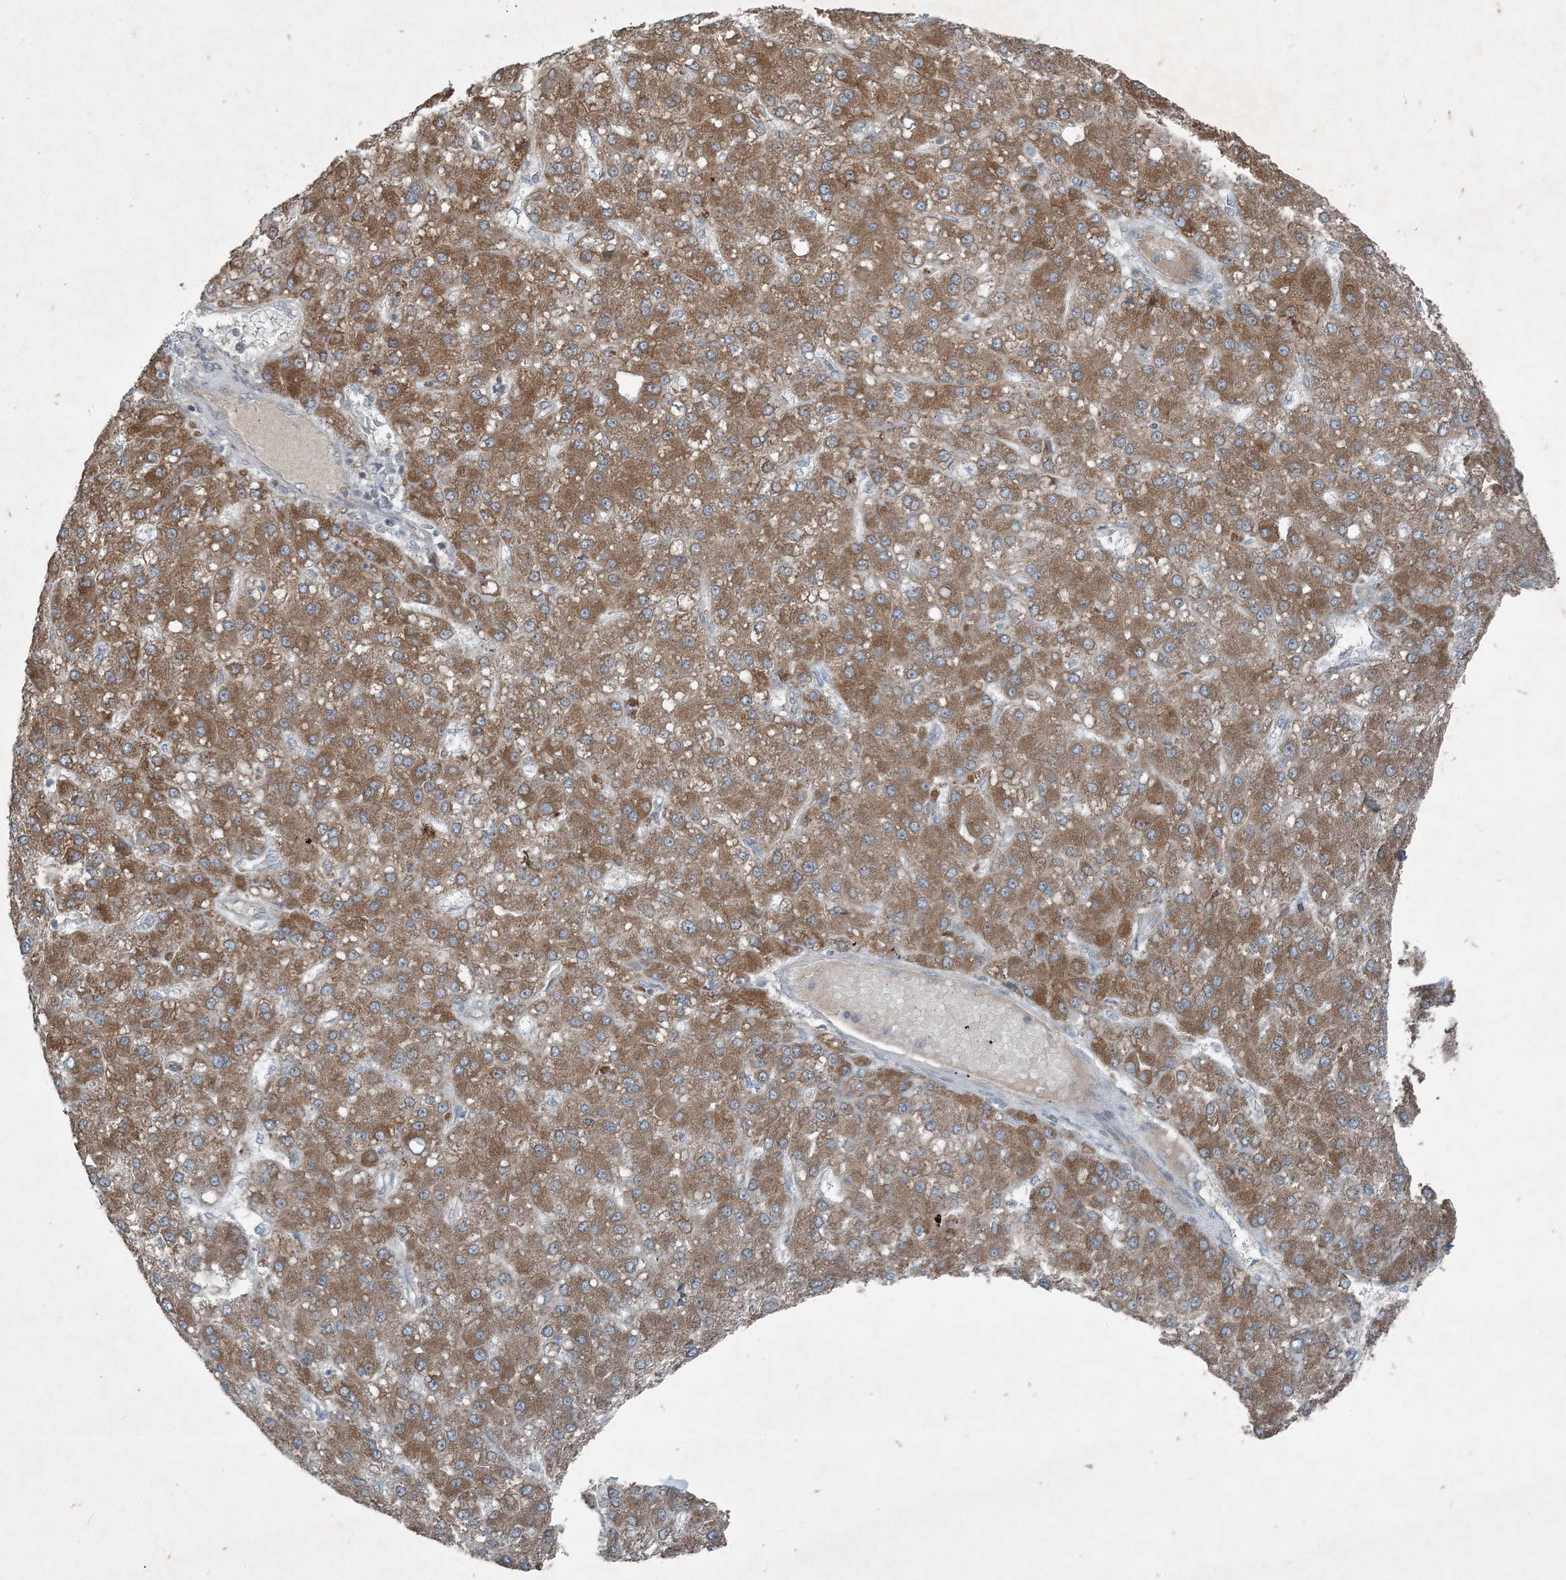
{"staining": {"intensity": "moderate", "quantity": ">75%", "location": "cytoplasmic/membranous"}, "tissue": "liver cancer", "cell_type": "Tumor cells", "image_type": "cancer", "snomed": [{"axis": "morphology", "description": "Carcinoma, Hepatocellular, NOS"}, {"axis": "topography", "description": "Liver"}], "caption": "Brown immunohistochemical staining in liver cancer (hepatocellular carcinoma) reveals moderate cytoplasmic/membranous staining in approximately >75% of tumor cells. Using DAB (brown) and hematoxylin (blue) stains, captured at high magnification using brightfield microscopy.", "gene": "PC", "patient": {"sex": "male", "age": 67}}